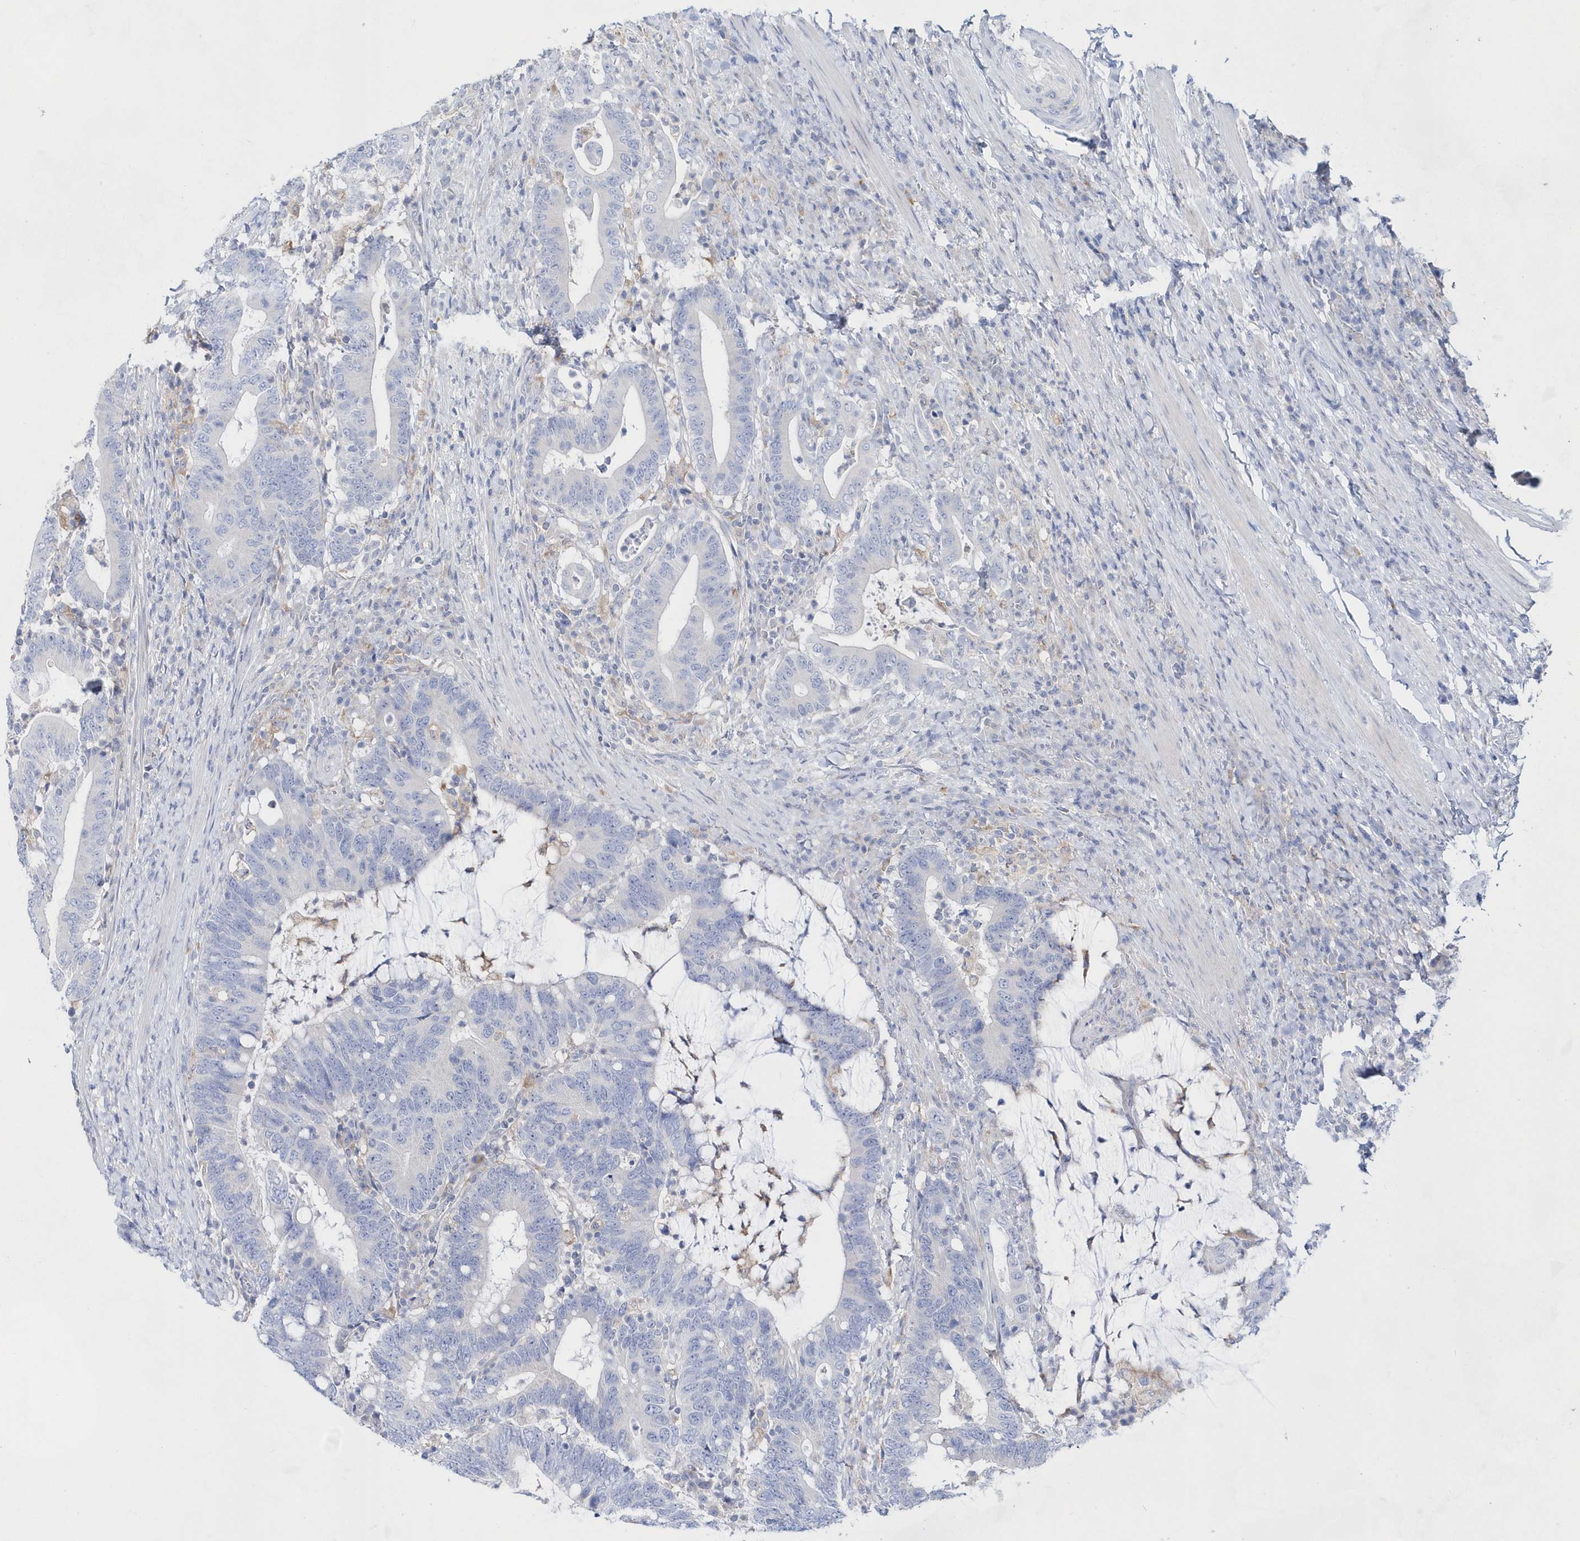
{"staining": {"intensity": "negative", "quantity": "none", "location": "none"}, "tissue": "colorectal cancer", "cell_type": "Tumor cells", "image_type": "cancer", "snomed": [{"axis": "morphology", "description": "Adenocarcinoma, NOS"}, {"axis": "topography", "description": "Colon"}], "caption": "This is a image of immunohistochemistry staining of colorectal adenocarcinoma, which shows no positivity in tumor cells.", "gene": "BDH2", "patient": {"sex": "female", "age": 66}}